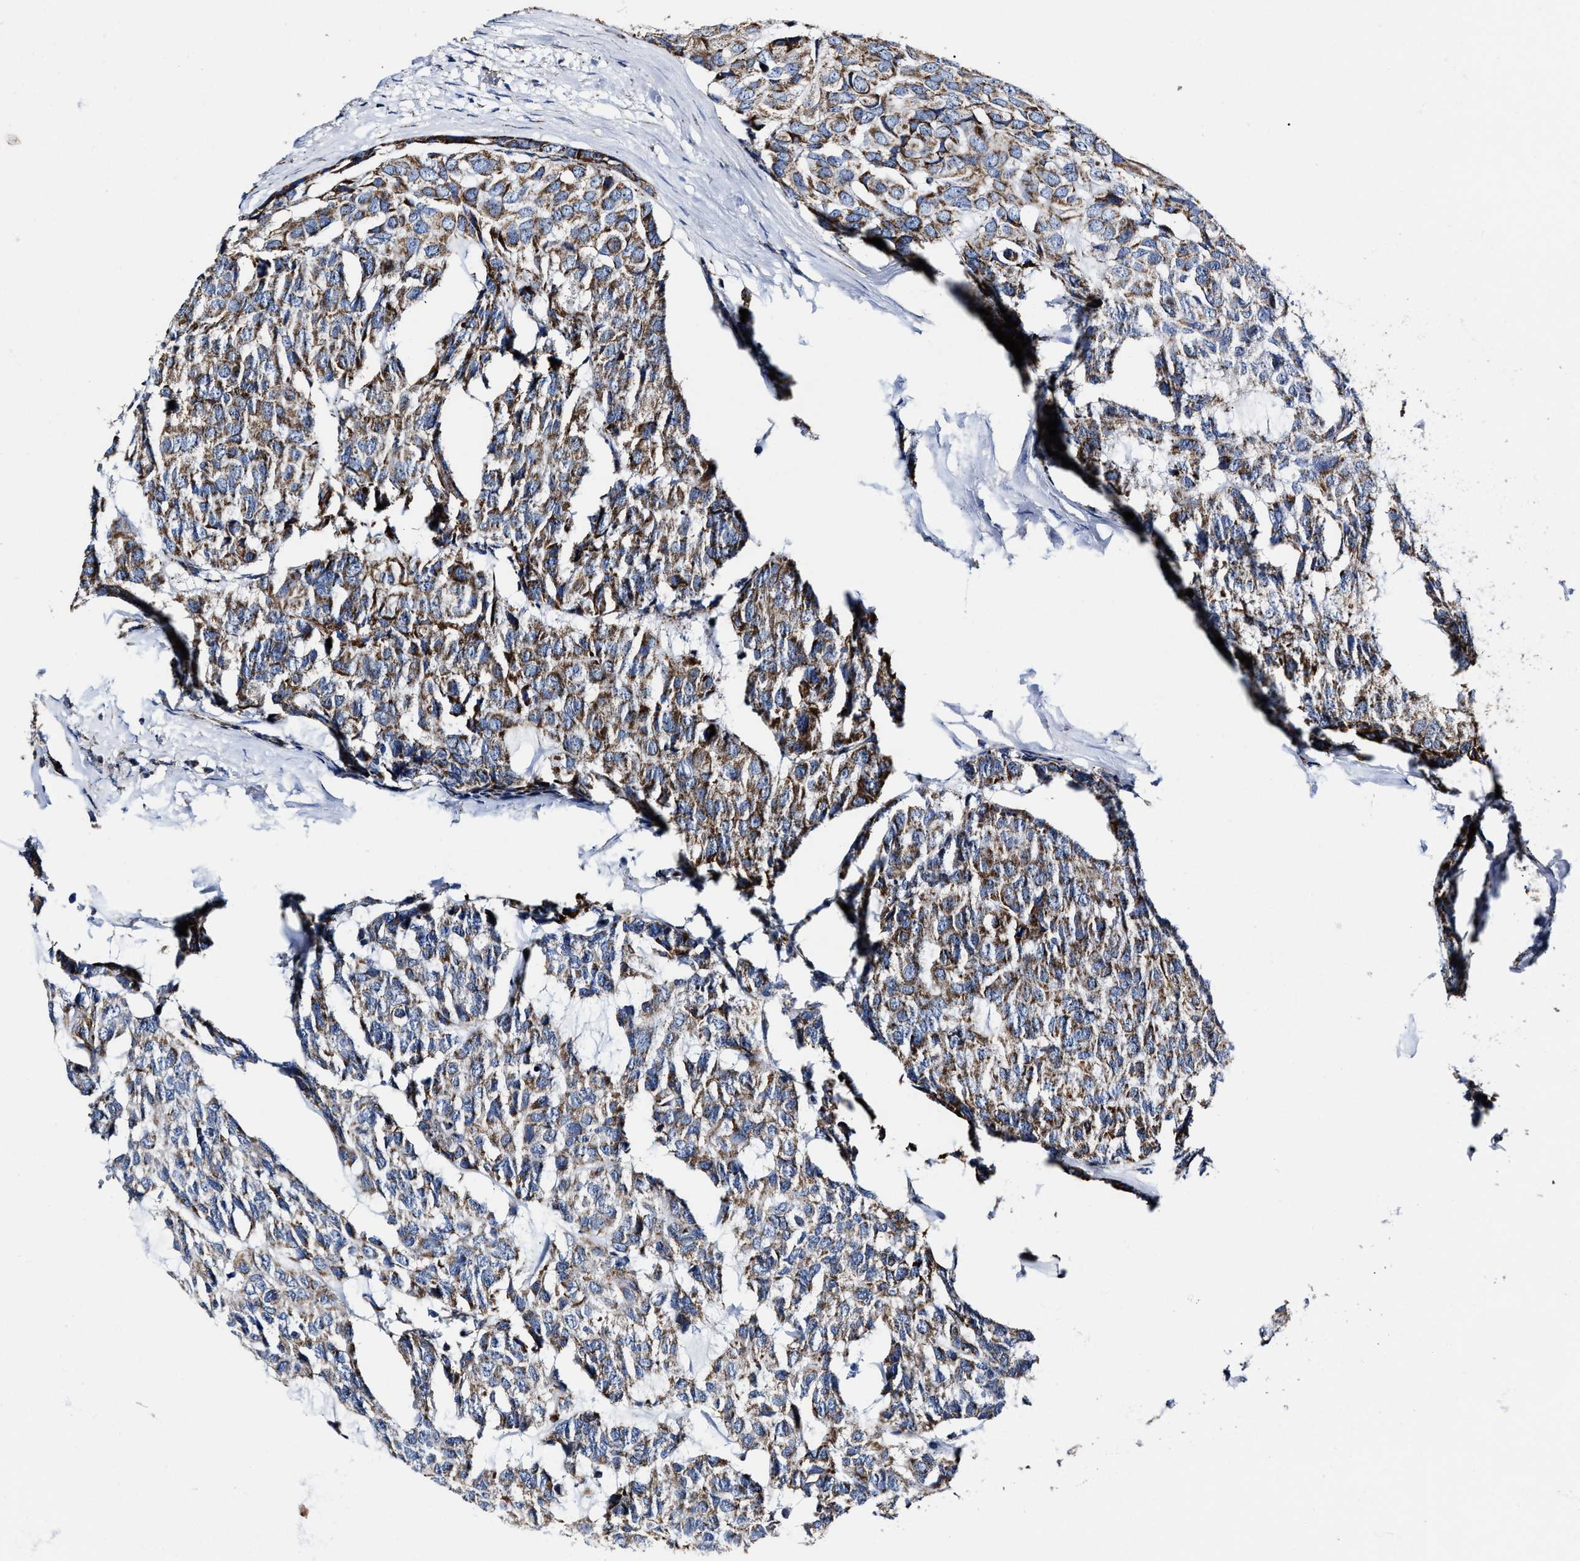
{"staining": {"intensity": "moderate", "quantity": ">75%", "location": "cytoplasmic/membranous"}, "tissue": "head and neck cancer", "cell_type": "Tumor cells", "image_type": "cancer", "snomed": [{"axis": "morphology", "description": "Adenocarcinoma, NOS"}, {"axis": "topography", "description": "Salivary gland, NOS"}, {"axis": "topography", "description": "Head-Neck"}], "caption": "This is an image of immunohistochemistry (IHC) staining of head and neck adenocarcinoma, which shows moderate staining in the cytoplasmic/membranous of tumor cells.", "gene": "HINT2", "patient": {"sex": "female", "age": 76}}